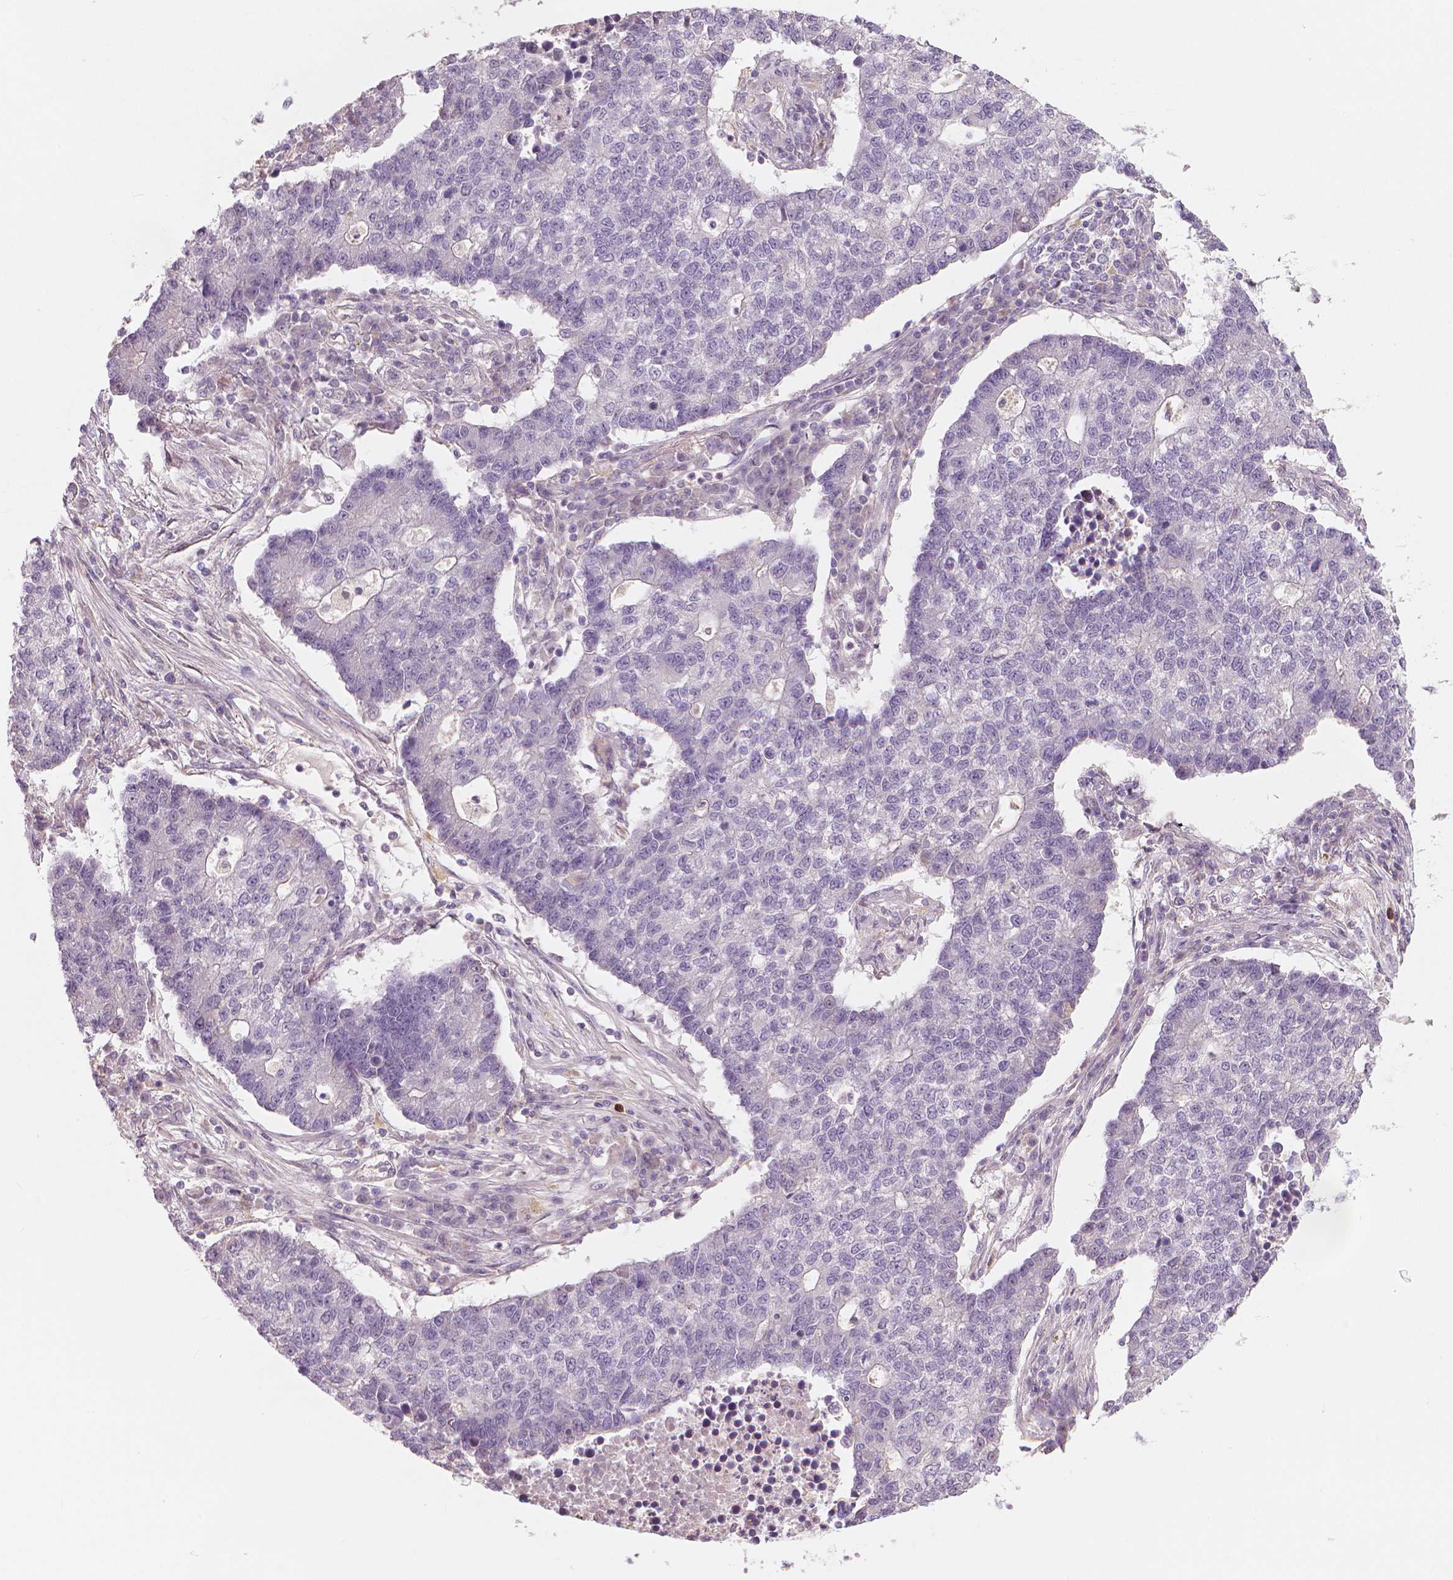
{"staining": {"intensity": "negative", "quantity": "none", "location": "none"}, "tissue": "lung cancer", "cell_type": "Tumor cells", "image_type": "cancer", "snomed": [{"axis": "morphology", "description": "Adenocarcinoma, NOS"}, {"axis": "topography", "description": "Lung"}], "caption": "The immunohistochemistry histopathology image has no significant expression in tumor cells of lung cancer tissue.", "gene": "RNASE7", "patient": {"sex": "male", "age": 57}}